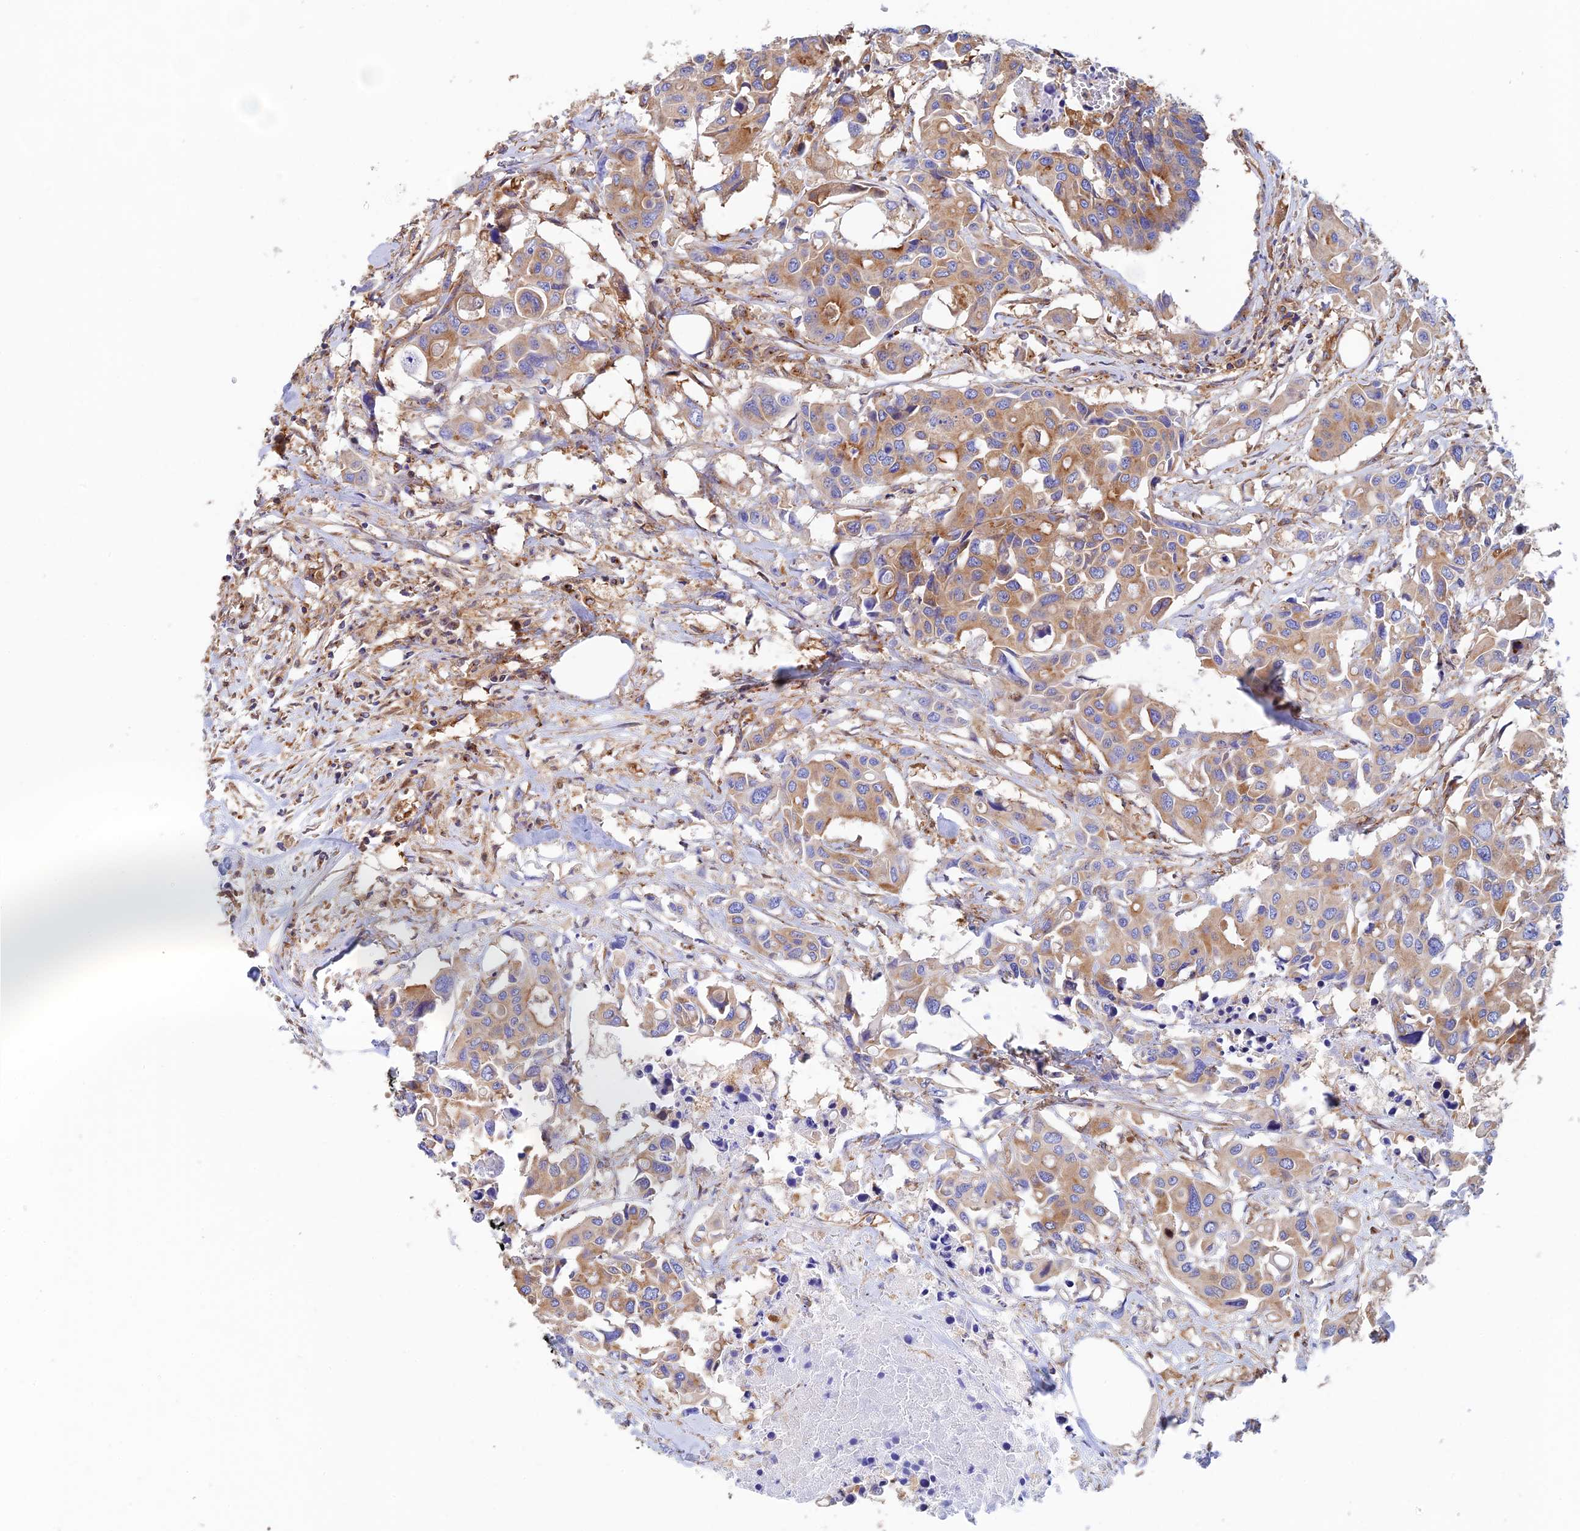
{"staining": {"intensity": "moderate", "quantity": ">75%", "location": "cytoplasmic/membranous"}, "tissue": "colorectal cancer", "cell_type": "Tumor cells", "image_type": "cancer", "snomed": [{"axis": "morphology", "description": "Adenocarcinoma, NOS"}, {"axis": "topography", "description": "Colon"}], "caption": "A high-resolution micrograph shows immunohistochemistry staining of colorectal adenocarcinoma, which reveals moderate cytoplasmic/membranous expression in approximately >75% of tumor cells.", "gene": "DCTN2", "patient": {"sex": "male", "age": 77}}